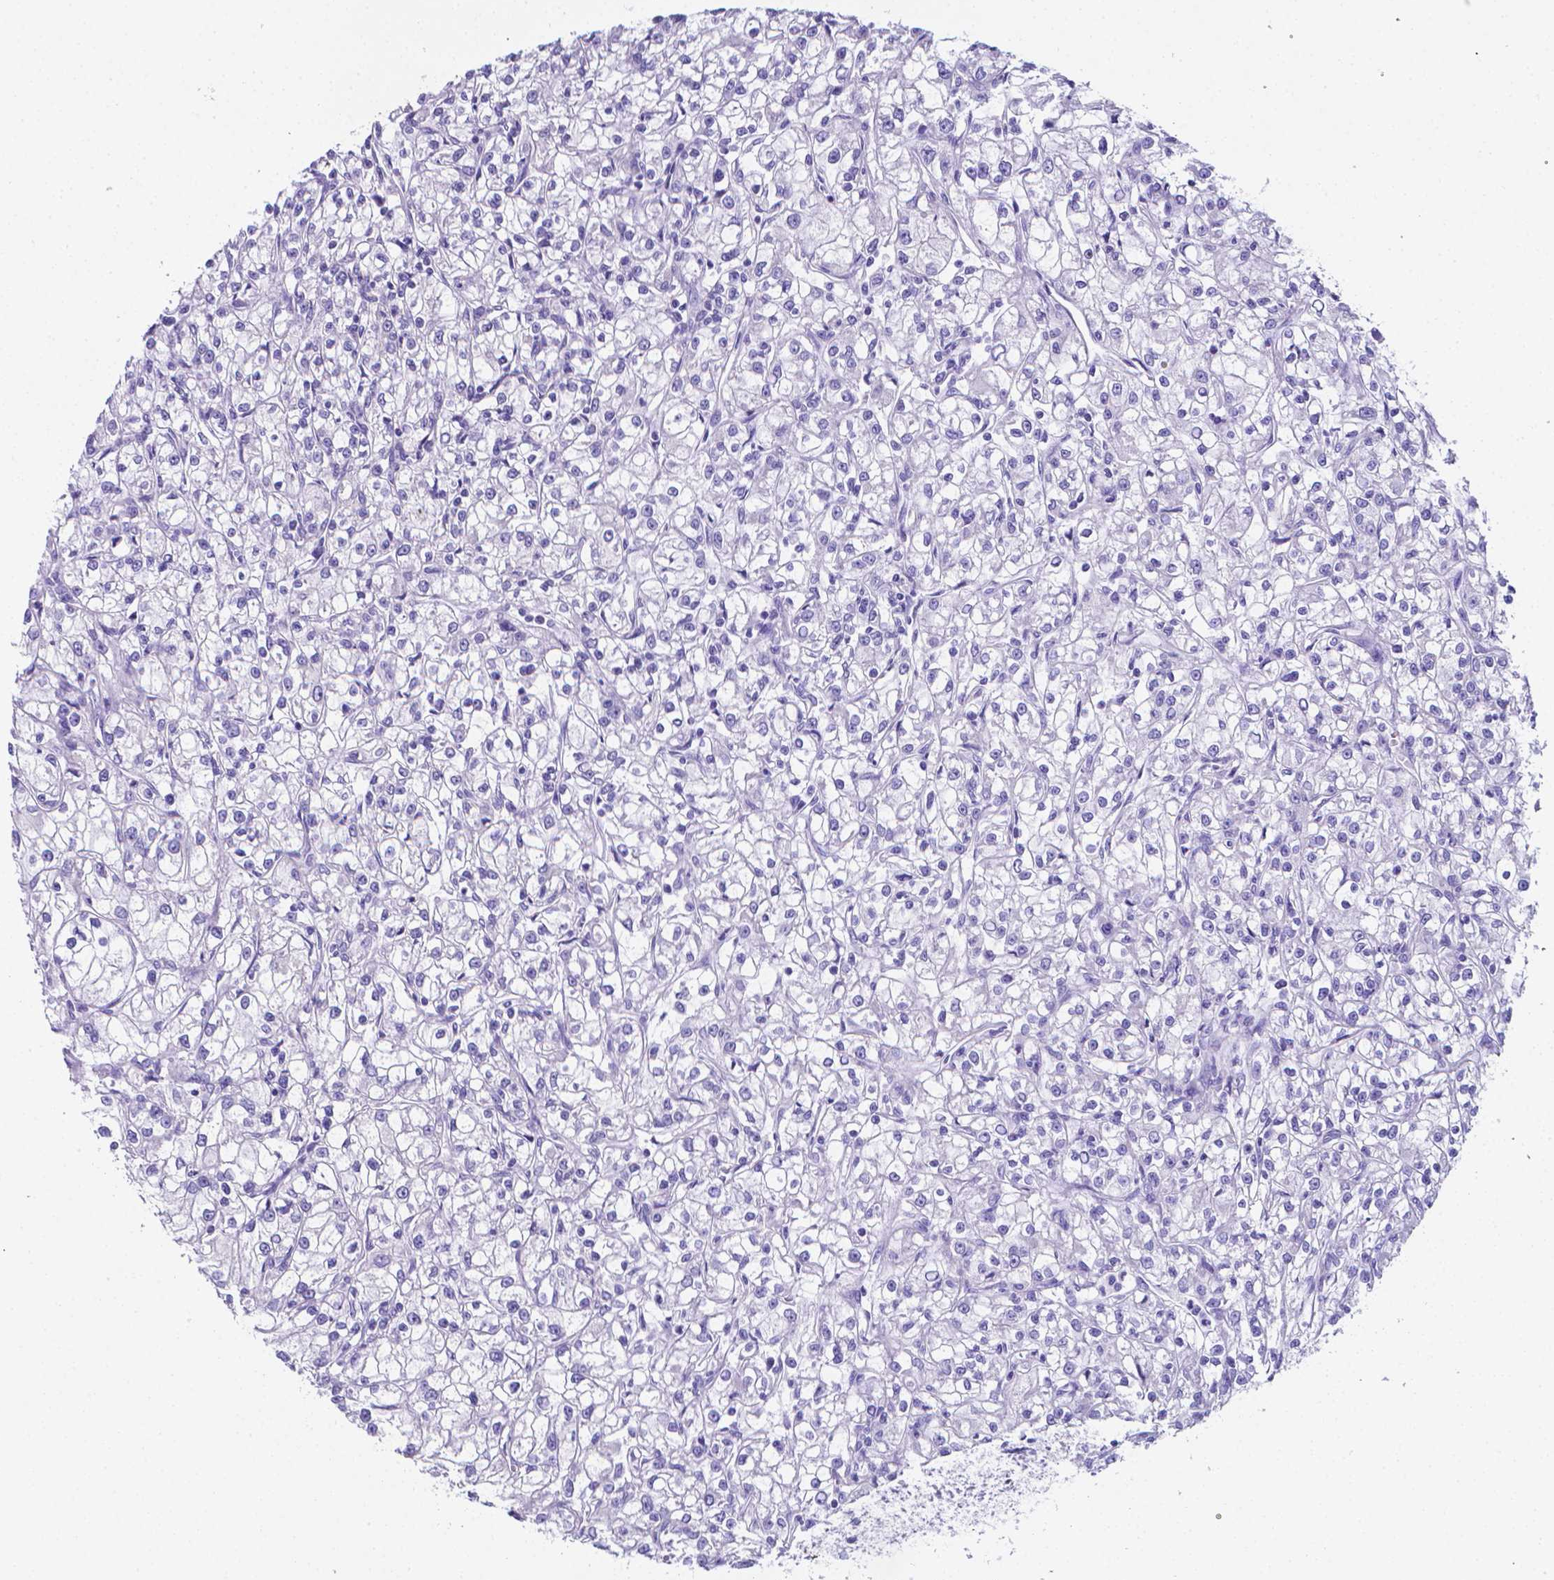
{"staining": {"intensity": "negative", "quantity": "none", "location": "none"}, "tissue": "renal cancer", "cell_type": "Tumor cells", "image_type": "cancer", "snomed": [{"axis": "morphology", "description": "Adenocarcinoma, NOS"}, {"axis": "topography", "description": "Kidney"}], "caption": "An immunohistochemistry (IHC) image of renal cancer is shown. There is no staining in tumor cells of renal cancer.", "gene": "LRRC73", "patient": {"sex": "female", "age": 59}}